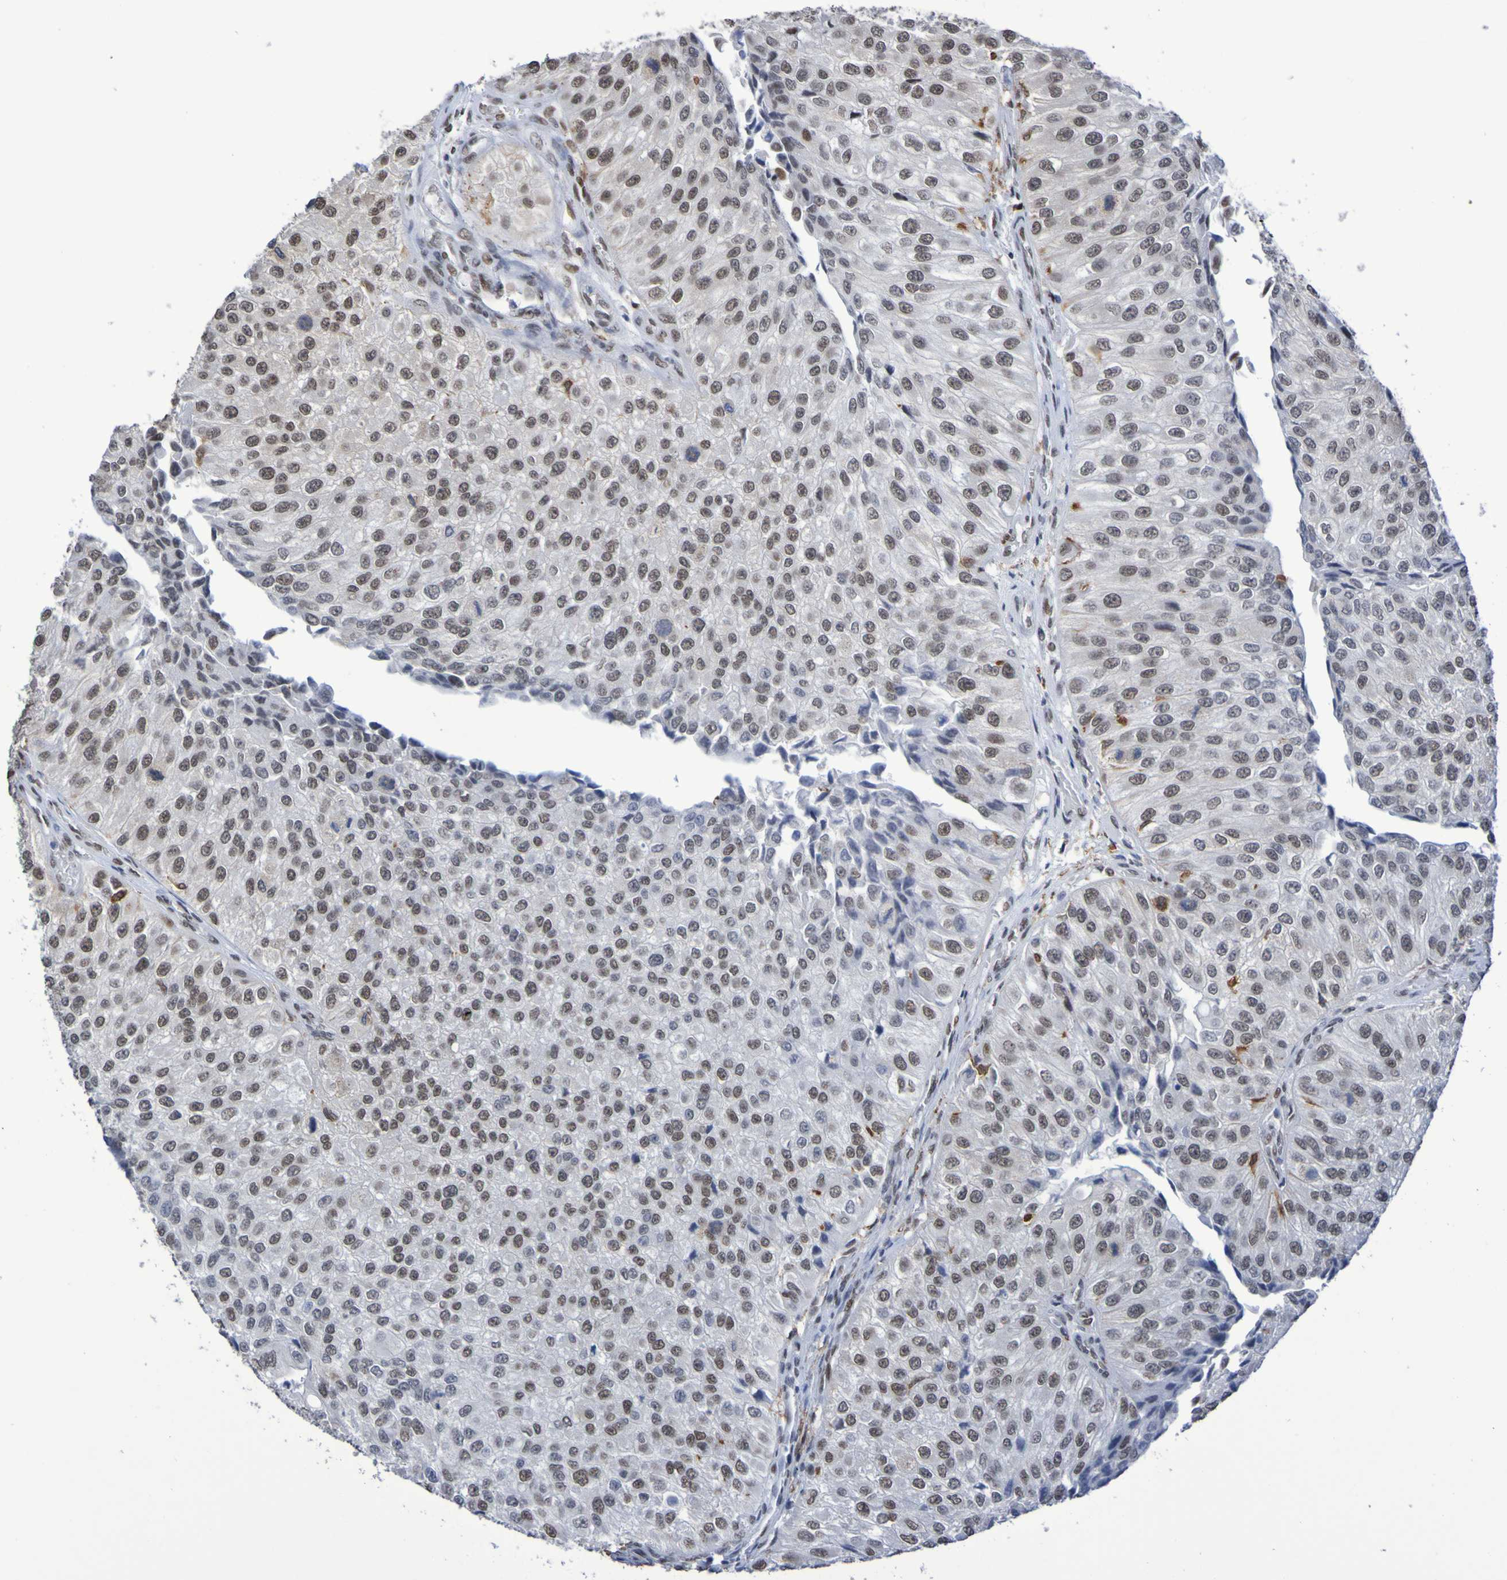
{"staining": {"intensity": "moderate", "quantity": ">75%", "location": "nuclear"}, "tissue": "urothelial cancer", "cell_type": "Tumor cells", "image_type": "cancer", "snomed": [{"axis": "morphology", "description": "Urothelial carcinoma, High grade"}, {"axis": "topography", "description": "Kidney"}, {"axis": "topography", "description": "Urinary bladder"}], "caption": "Human urothelial cancer stained with a protein marker displays moderate staining in tumor cells.", "gene": "MRTFB", "patient": {"sex": "male", "age": 77}}